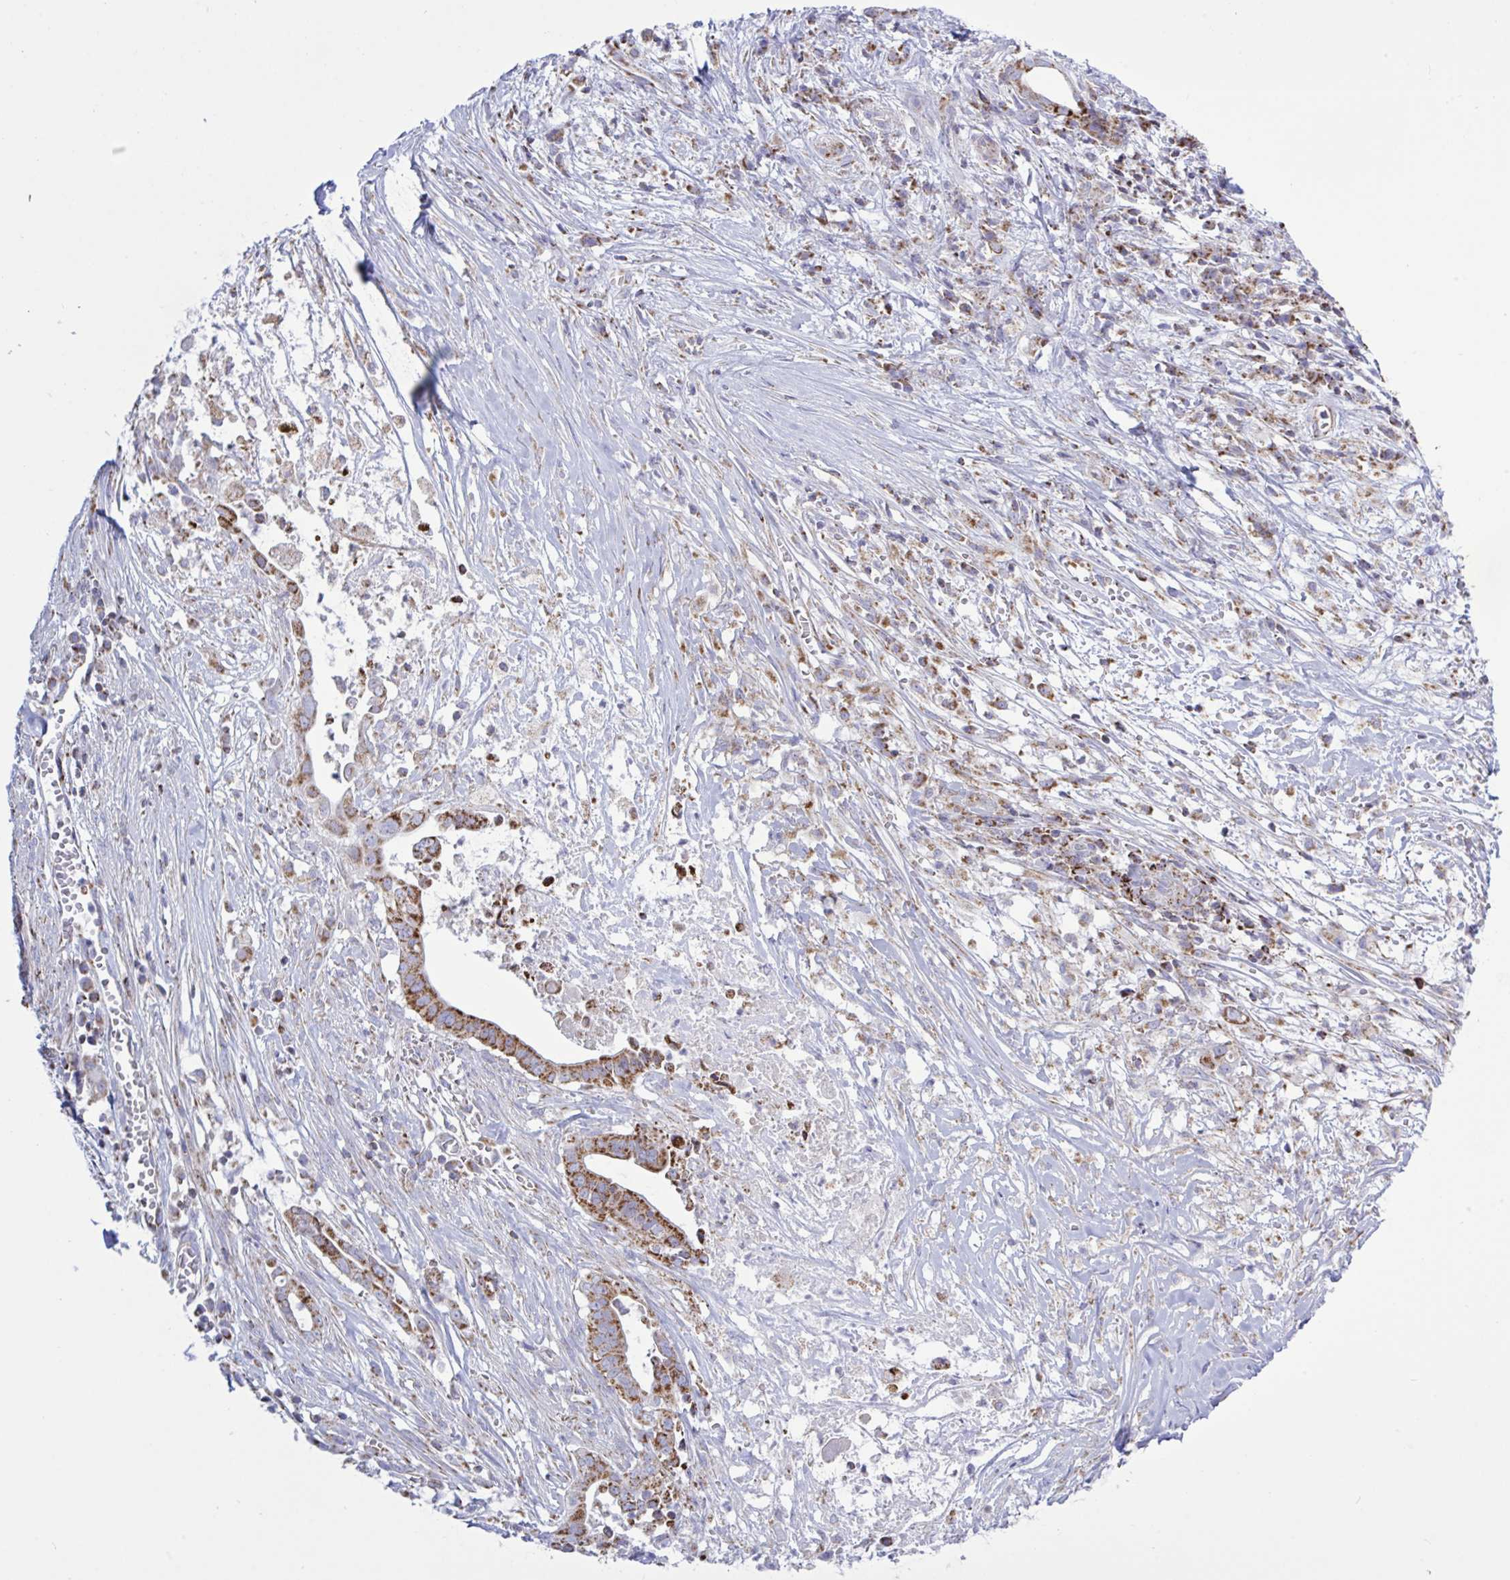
{"staining": {"intensity": "moderate", "quantity": "25%-75%", "location": "cytoplasmic/membranous"}, "tissue": "pancreatic cancer", "cell_type": "Tumor cells", "image_type": "cancer", "snomed": [{"axis": "morphology", "description": "Adenocarcinoma, NOS"}, {"axis": "topography", "description": "Pancreas"}], "caption": "IHC of pancreatic cancer shows medium levels of moderate cytoplasmic/membranous expression in about 25%-75% of tumor cells. Nuclei are stained in blue.", "gene": "HSPE1", "patient": {"sex": "male", "age": 61}}